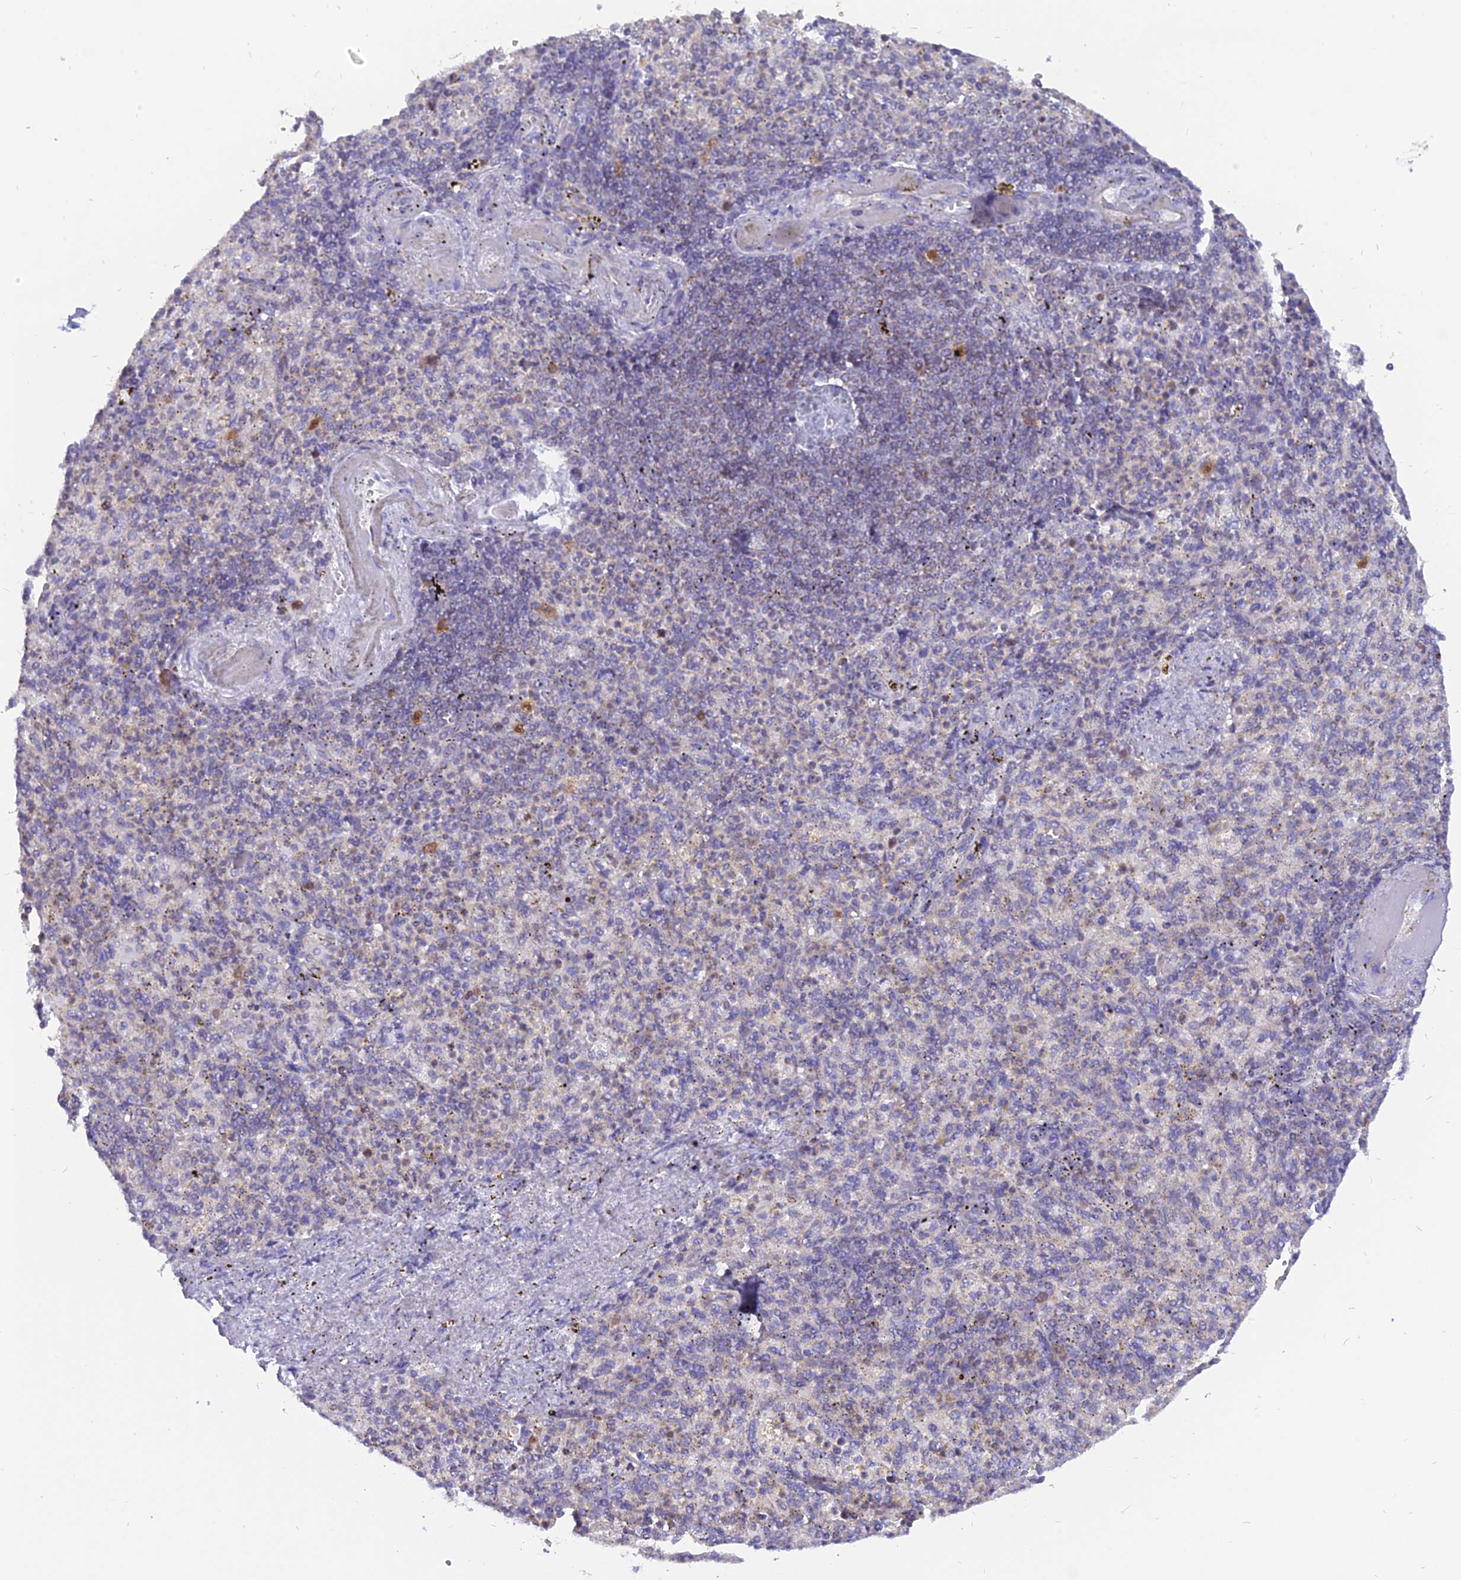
{"staining": {"intensity": "negative", "quantity": "none", "location": "none"}, "tissue": "spleen", "cell_type": "Cells in red pulp", "image_type": "normal", "snomed": [{"axis": "morphology", "description": "Normal tissue, NOS"}, {"axis": "topography", "description": "Spleen"}], "caption": "An IHC photomicrograph of benign spleen is shown. There is no staining in cells in red pulp of spleen. The staining was performed using DAB to visualize the protein expression in brown, while the nuclei were stained in blue with hematoxylin (Magnification: 20x).", "gene": "CENPV", "patient": {"sex": "female", "age": 74}}